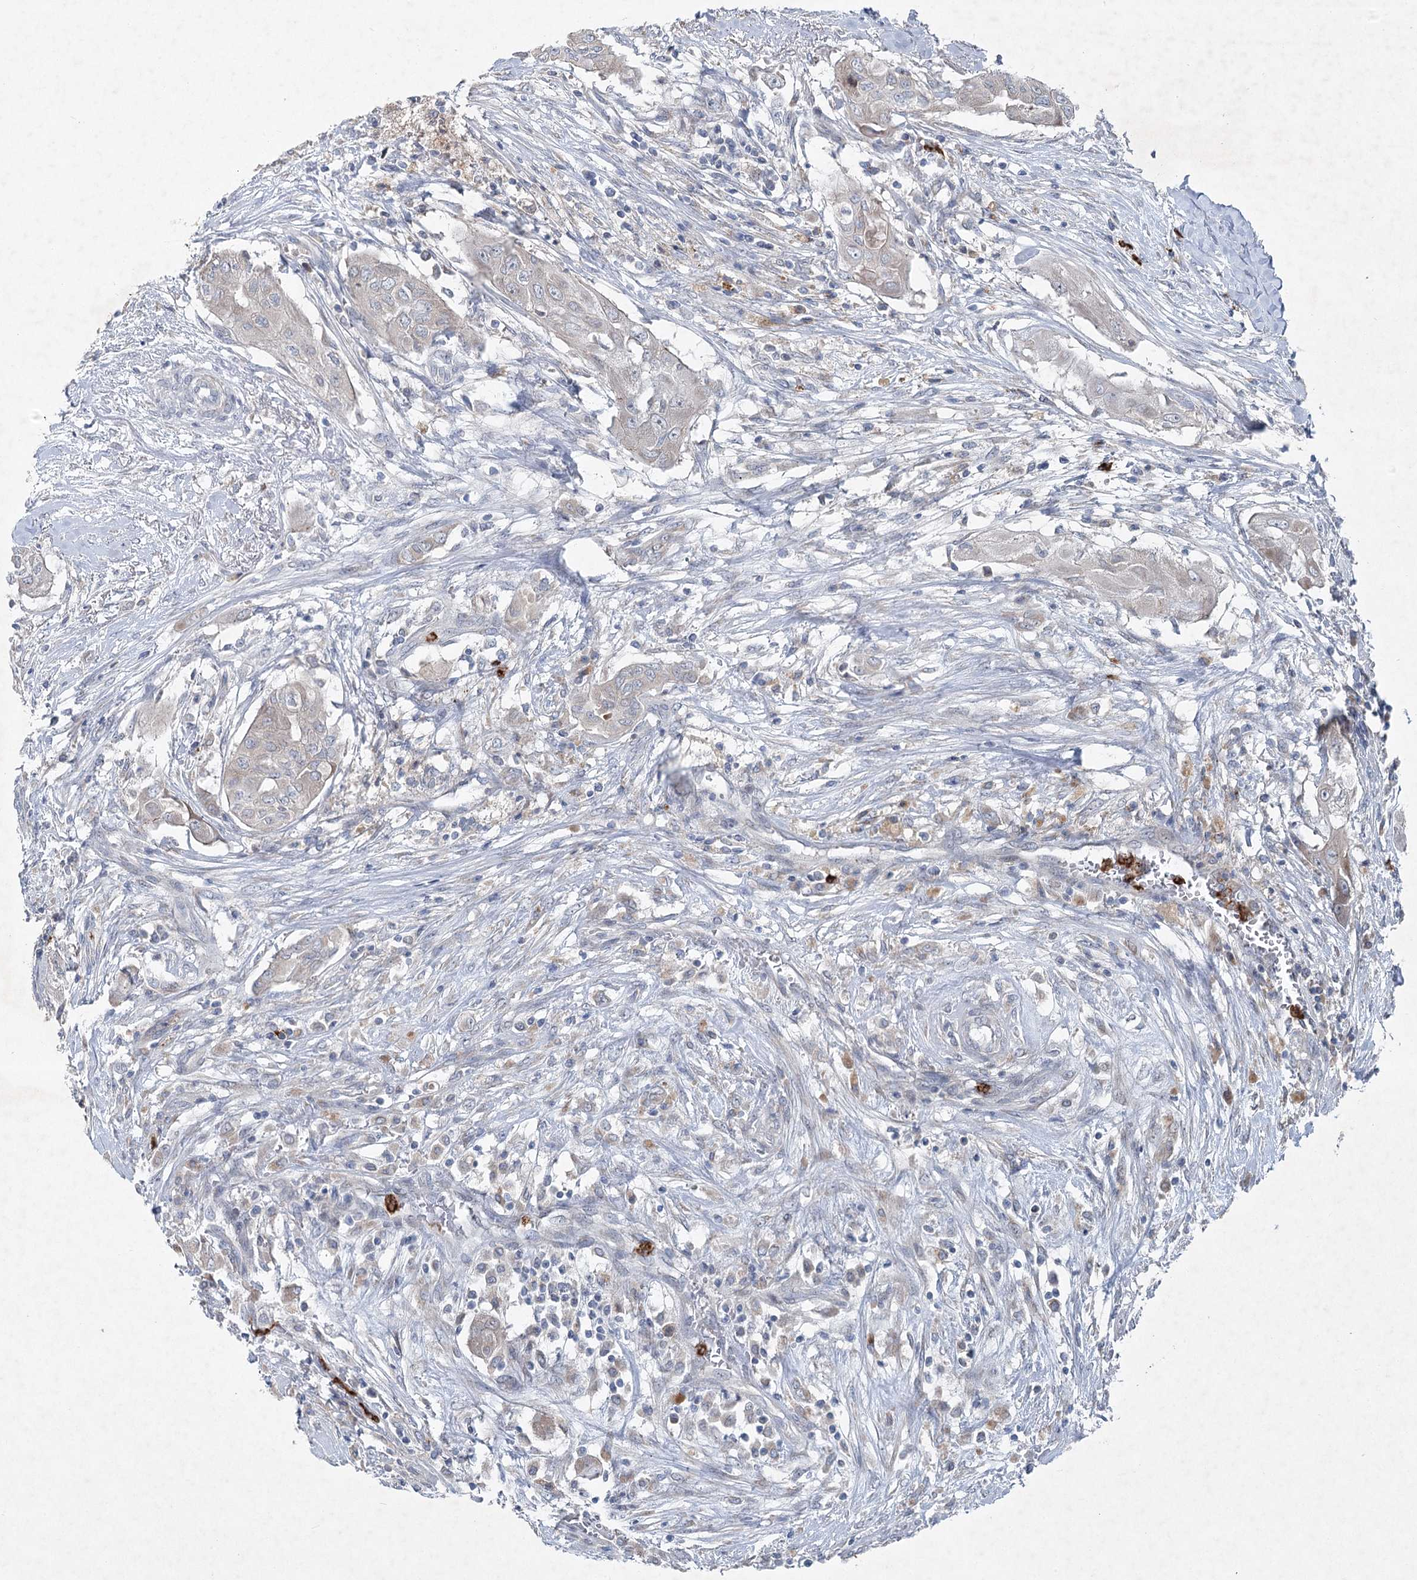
{"staining": {"intensity": "negative", "quantity": "none", "location": "none"}, "tissue": "thyroid cancer", "cell_type": "Tumor cells", "image_type": "cancer", "snomed": [{"axis": "morphology", "description": "Papillary adenocarcinoma, NOS"}, {"axis": "topography", "description": "Thyroid gland"}], "caption": "Histopathology image shows no significant protein expression in tumor cells of thyroid cancer (papillary adenocarcinoma). (DAB immunohistochemistry (IHC) visualized using brightfield microscopy, high magnification).", "gene": "PLA2G12A", "patient": {"sex": "female", "age": 59}}